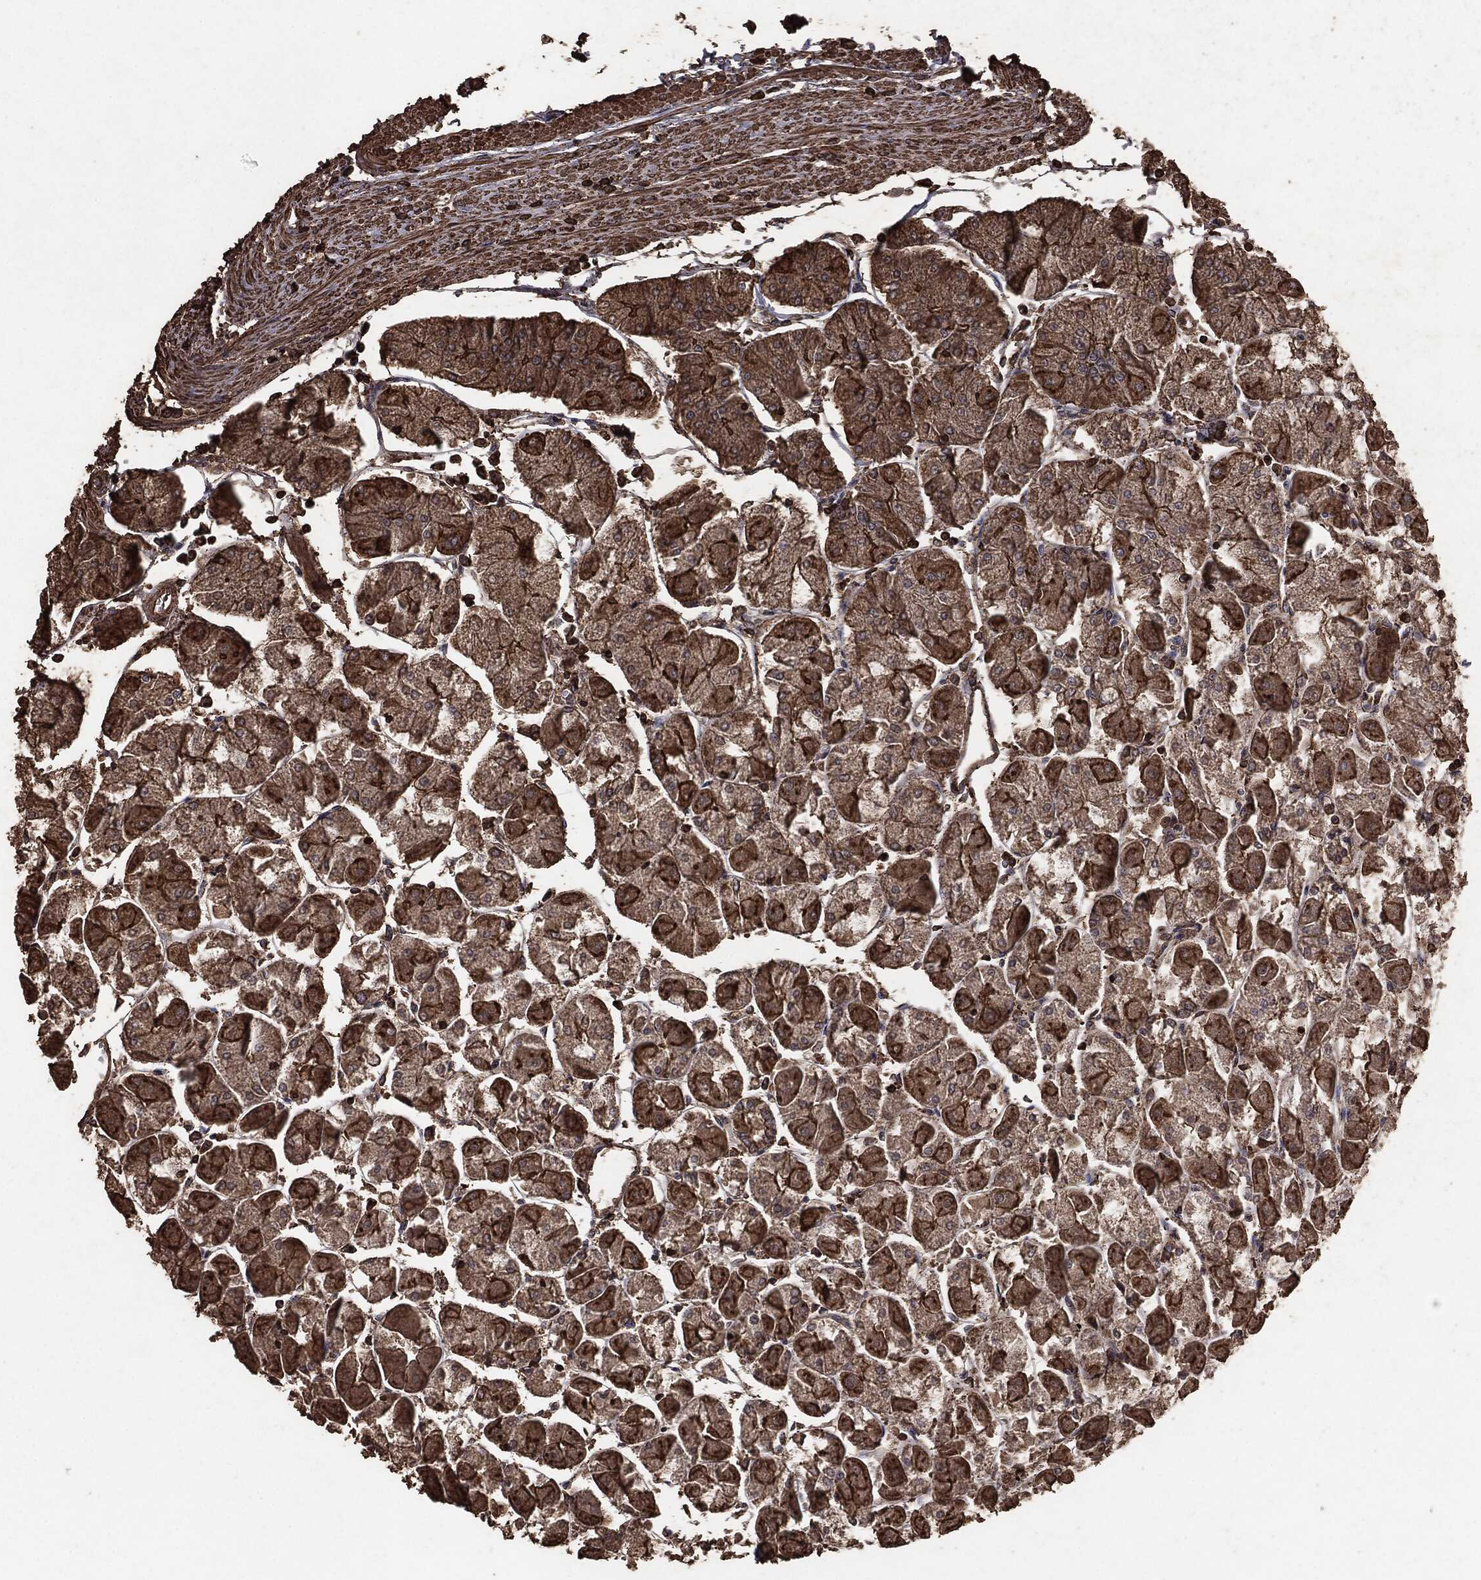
{"staining": {"intensity": "moderate", "quantity": ">75%", "location": "cytoplasmic/membranous"}, "tissue": "stomach", "cell_type": "Glandular cells", "image_type": "normal", "snomed": [{"axis": "morphology", "description": "Normal tissue, NOS"}, {"axis": "topography", "description": "Stomach"}], "caption": "Brown immunohistochemical staining in normal human stomach exhibits moderate cytoplasmic/membranous positivity in approximately >75% of glandular cells.", "gene": "MTOR", "patient": {"sex": "male", "age": 70}}